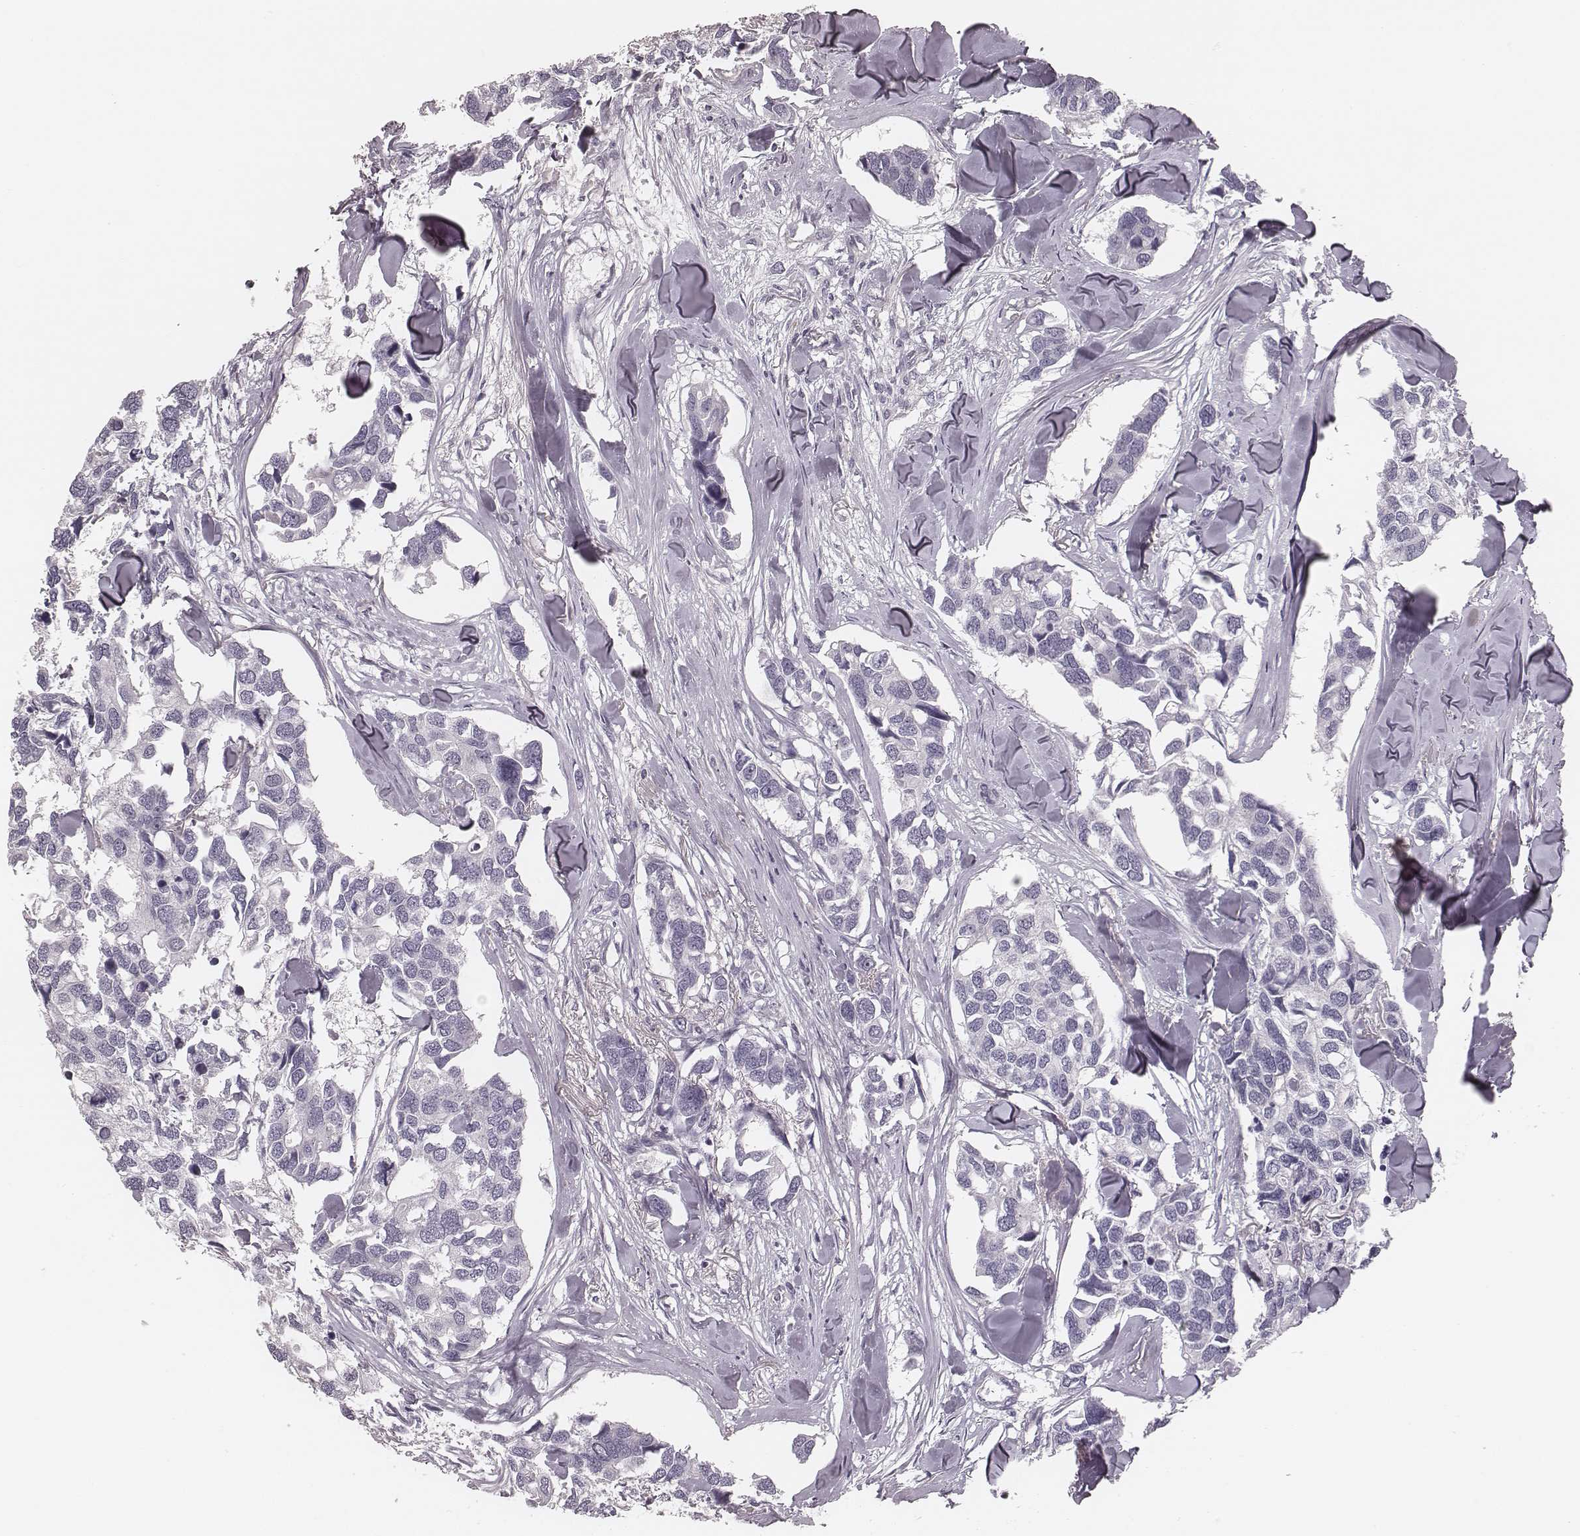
{"staining": {"intensity": "negative", "quantity": "none", "location": "none"}, "tissue": "breast cancer", "cell_type": "Tumor cells", "image_type": "cancer", "snomed": [{"axis": "morphology", "description": "Duct carcinoma"}, {"axis": "topography", "description": "Breast"}], "caption": "Invasive ductal carcinoma (breast) was stained to show a protein in brown. There is no significant expression in tumor cells.", "gene": "SPA17", "patient": {"sex": "female", "age": 83}}